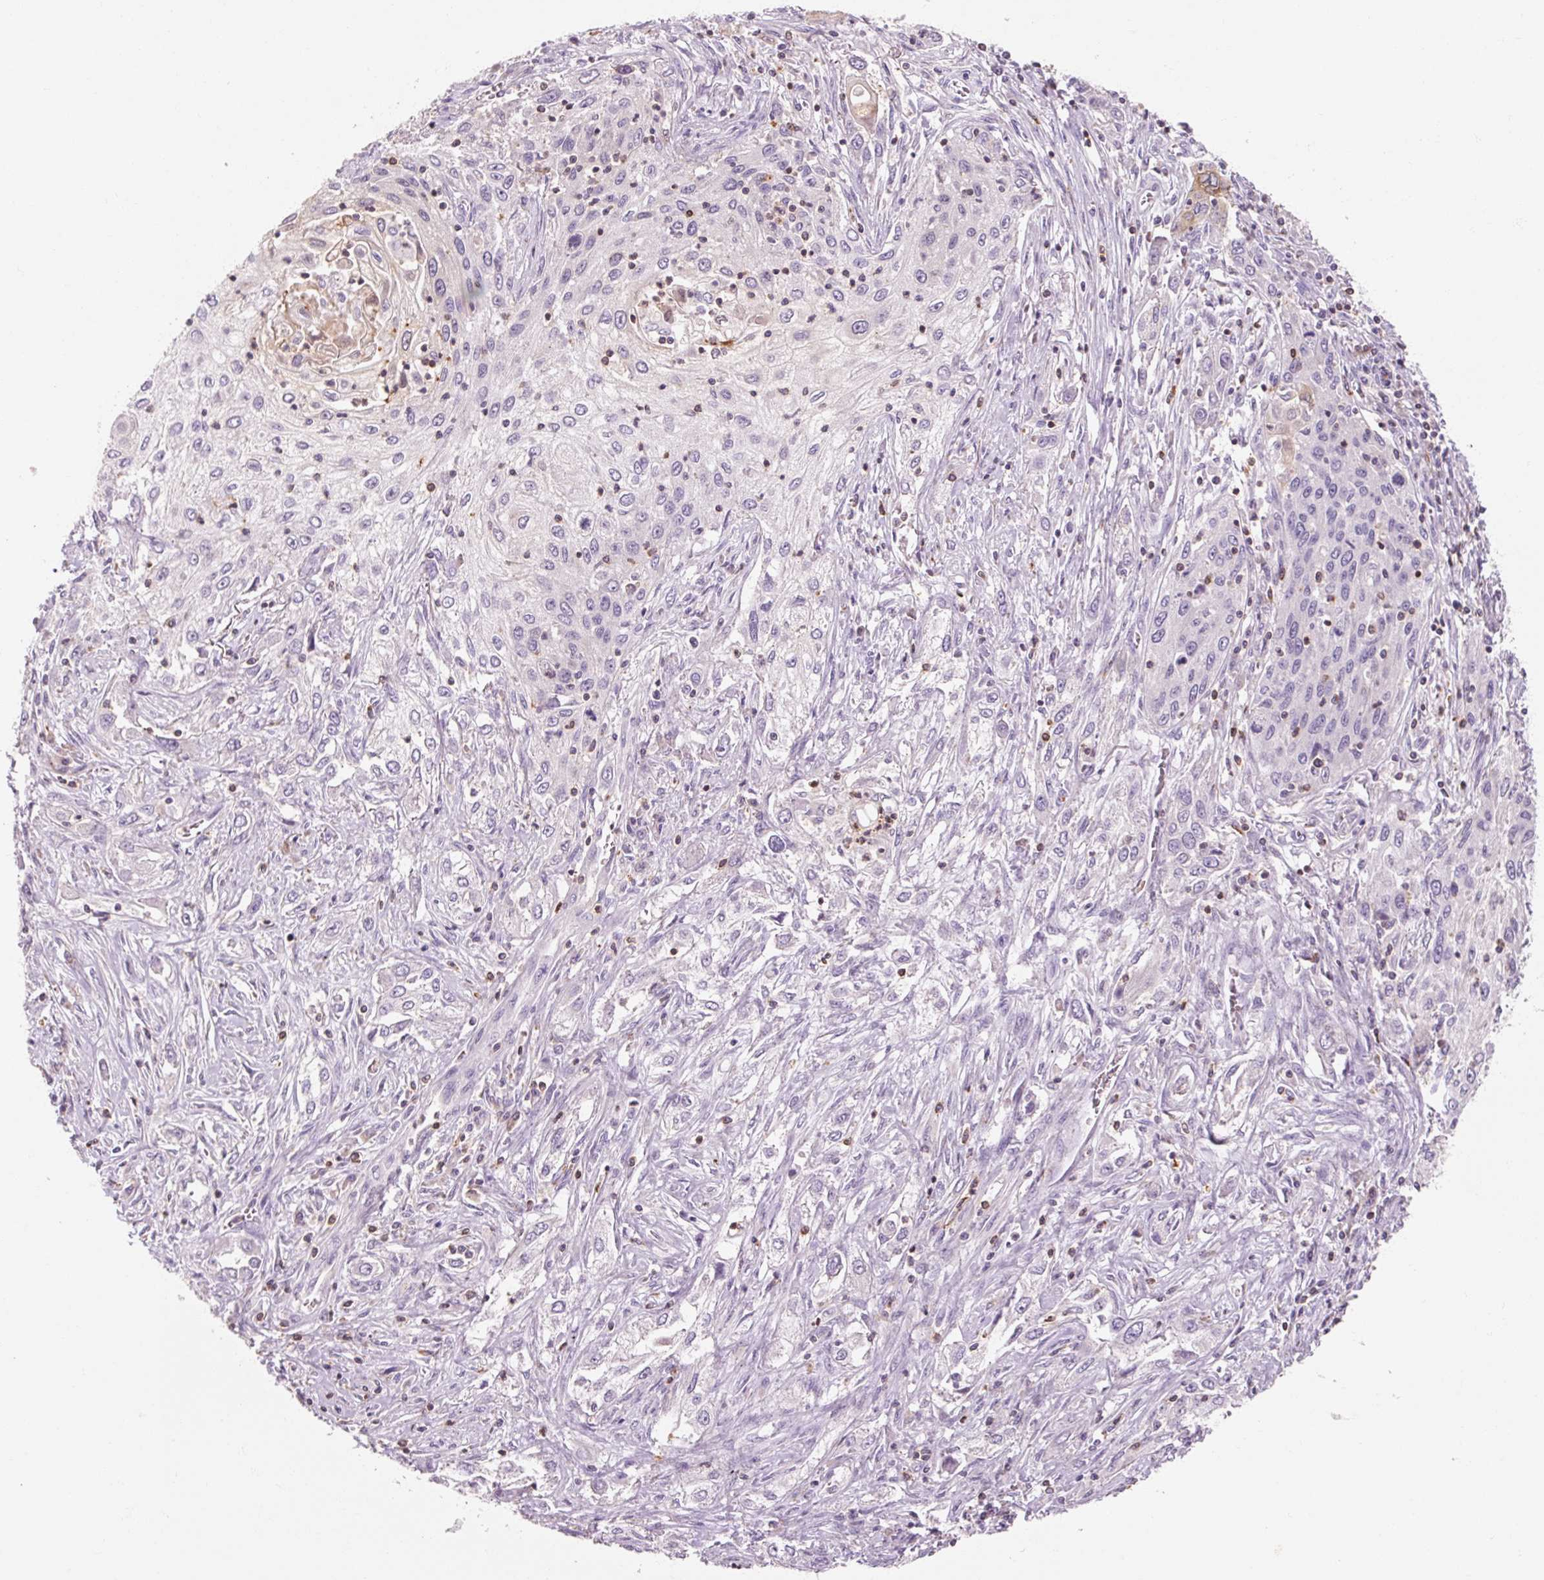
{"staining": {"intensity": "negative", "quantity": "none", "location": "none"}, "tissue": "lung cancer", "cell_type": "Tumor cells", "image_type": "cancer", "snomed": [{"axis": "morphology", "description": "Squamous cell carcinoma, NOS"}, {"axis": "topography", "description": "Lung"}], "caption": "DAB immunohistochemical staining of lung squamous cell carcinoma exhibits no significant expression in tumor cells. (DAB (3,3'-diaminobenzidine) immunohistochemistry (IHC), high magnification).", "gene": "OR8K1", "patient": {"sex": "female", "age": 69}}